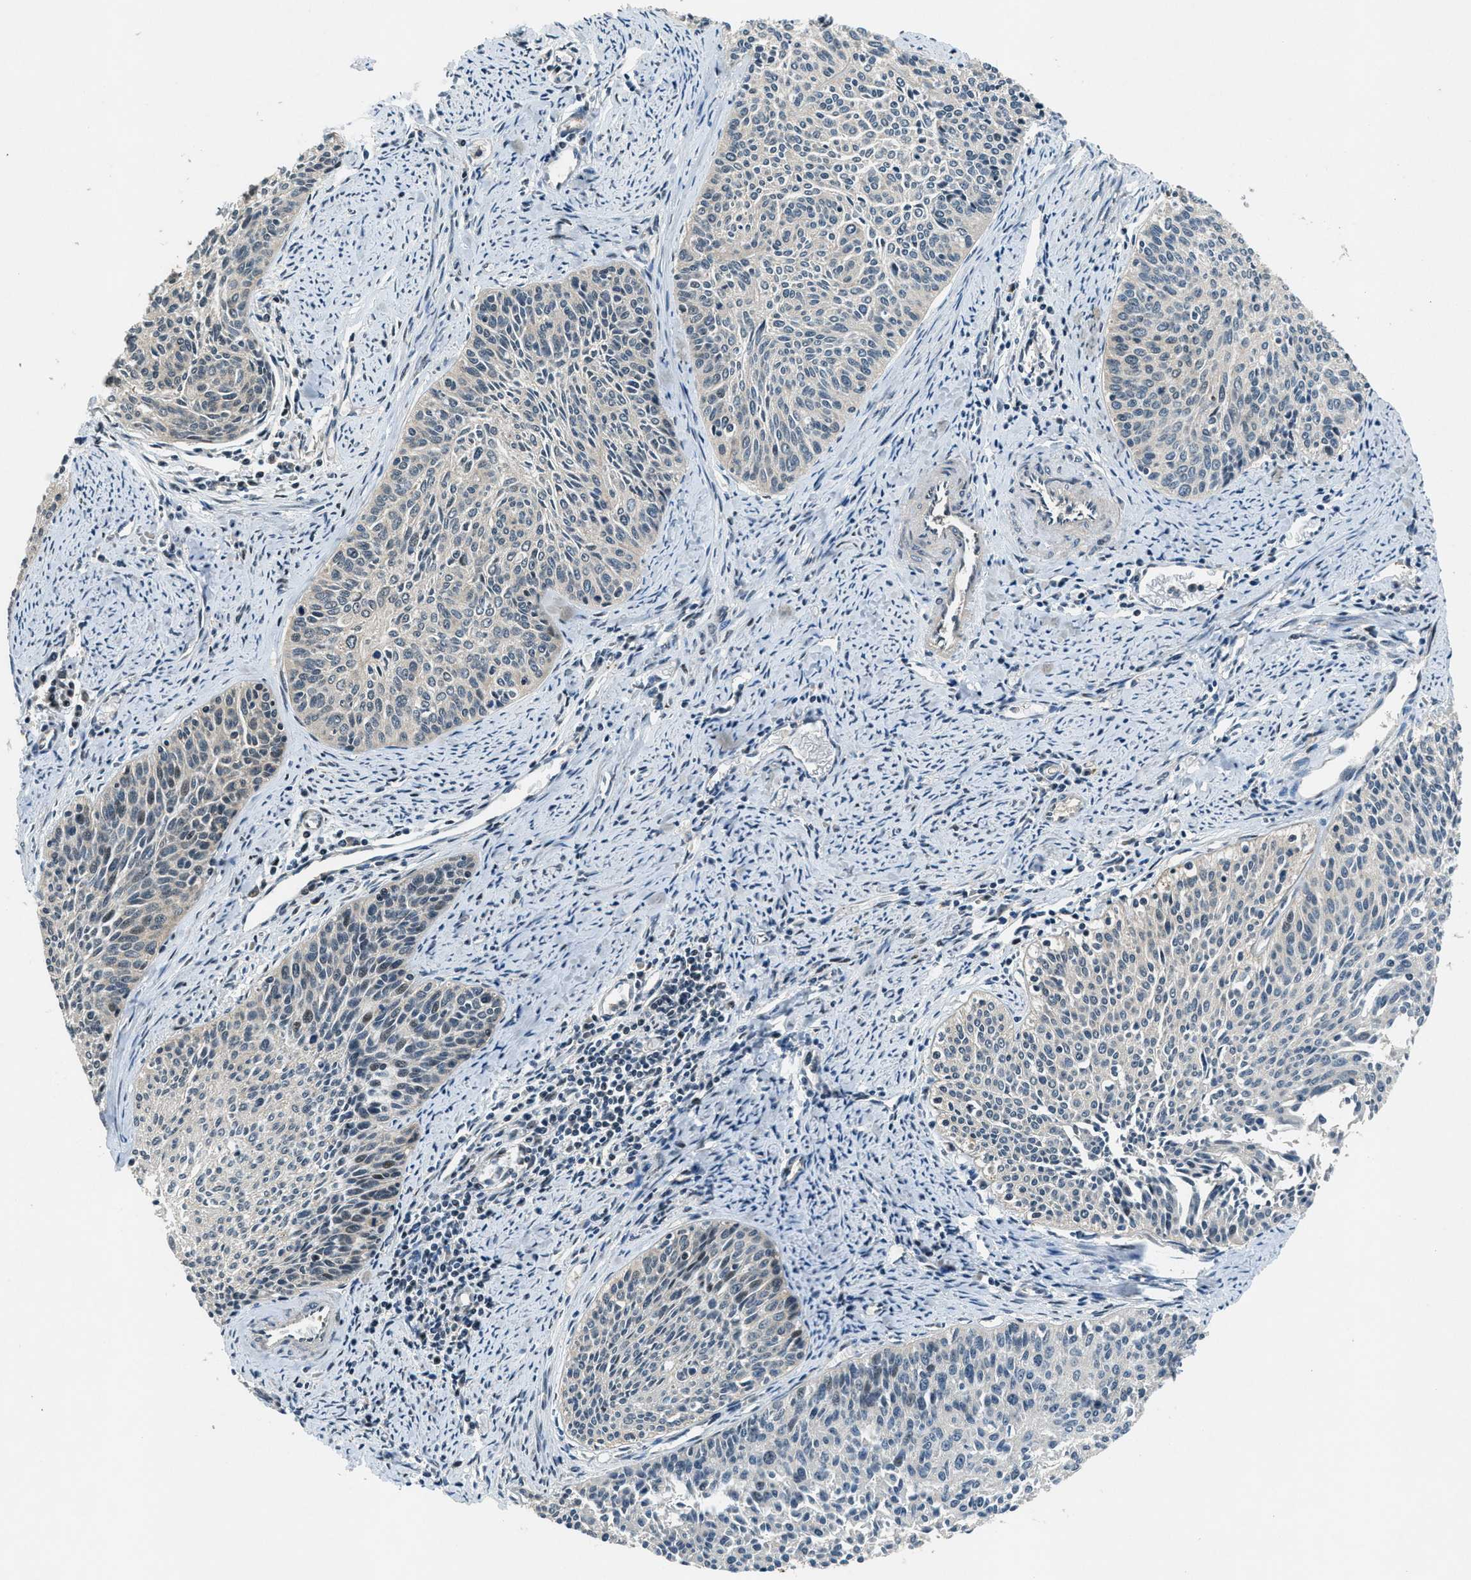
{"staining": {"intensity": "negative", "quantity": "none", "location": "none"}, "tissue": "cervical cancer", "cell_type": "Tumor cells", "image_type": "cancer", "snomed": [{"axis": "morphology", "description": "Squamous cell carcinoma, NOS"}, {"axis": "topography", "description": "Cervix"}], "caption": "Cervical cancer (squamous cell carcinoma) was stained to show a protein in brown. There is no significant expression in tumor cells.", "gene": "DUSP6", "patient": {"sex": "female", "age": 55}}